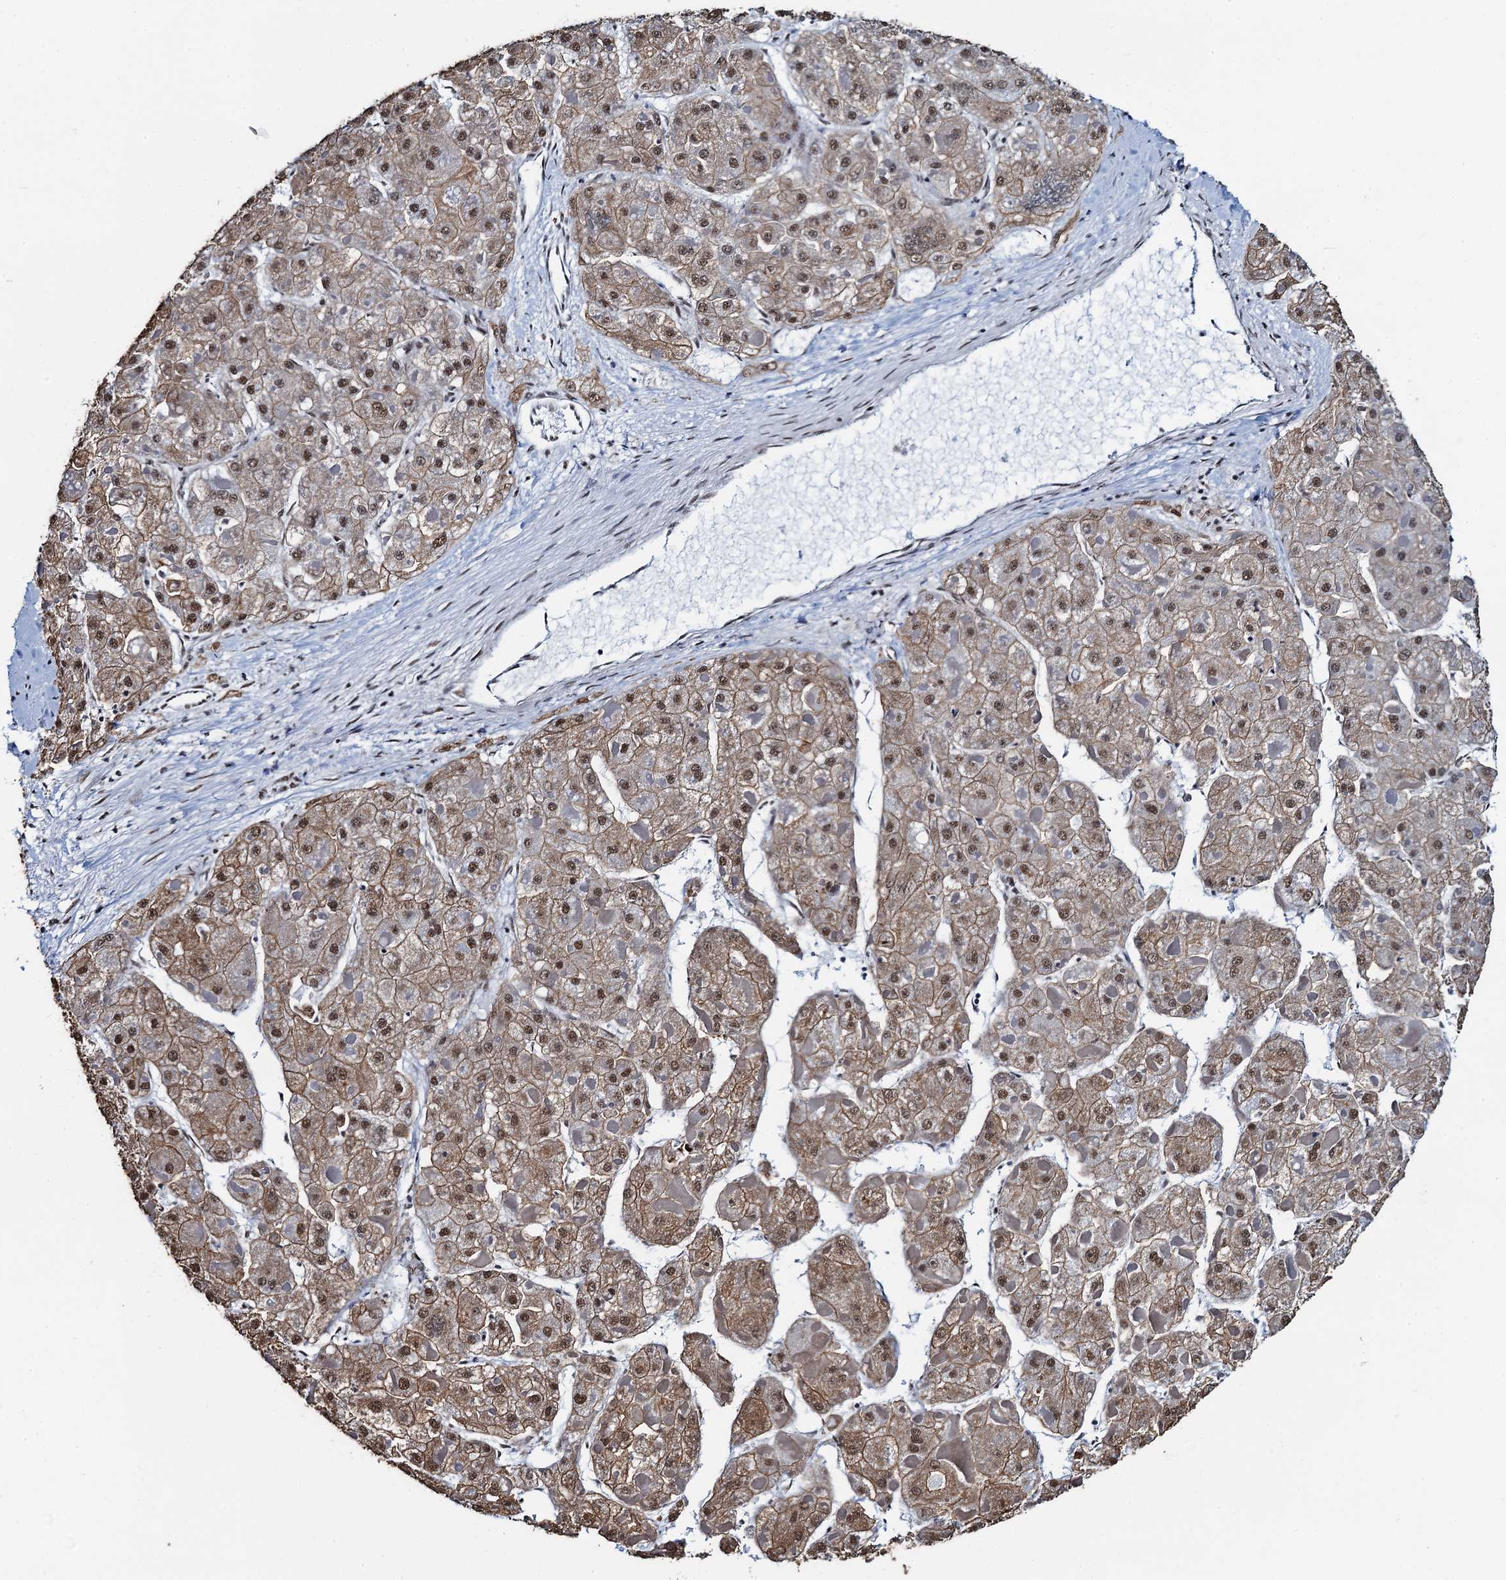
{"staining": {"intensity": "moderate", "quantity": ">75%", "location": "cytoplasmic/membranous,nuclear"}, "tissue": "liver cancer", "cell_type": "Tumor cells", "image_type": "cancer", "snomed": [{"axis": "morphology", "description": "Carcinoma, Hepatocellular, NOS"}, {"axis": "topography", "description": "Liver"}], "caption": "Liver cancer (hepatocellular carcinoma) stained with DAB (3,3'-diaminobenzidine) IHC demonstrates medium levels of moderate cytoplasmic/membranous and nuclear positivity in approximately >75% of tumor cells.", "gene": "ZNF609", "patient": {"sex": "female", "age": 73}}